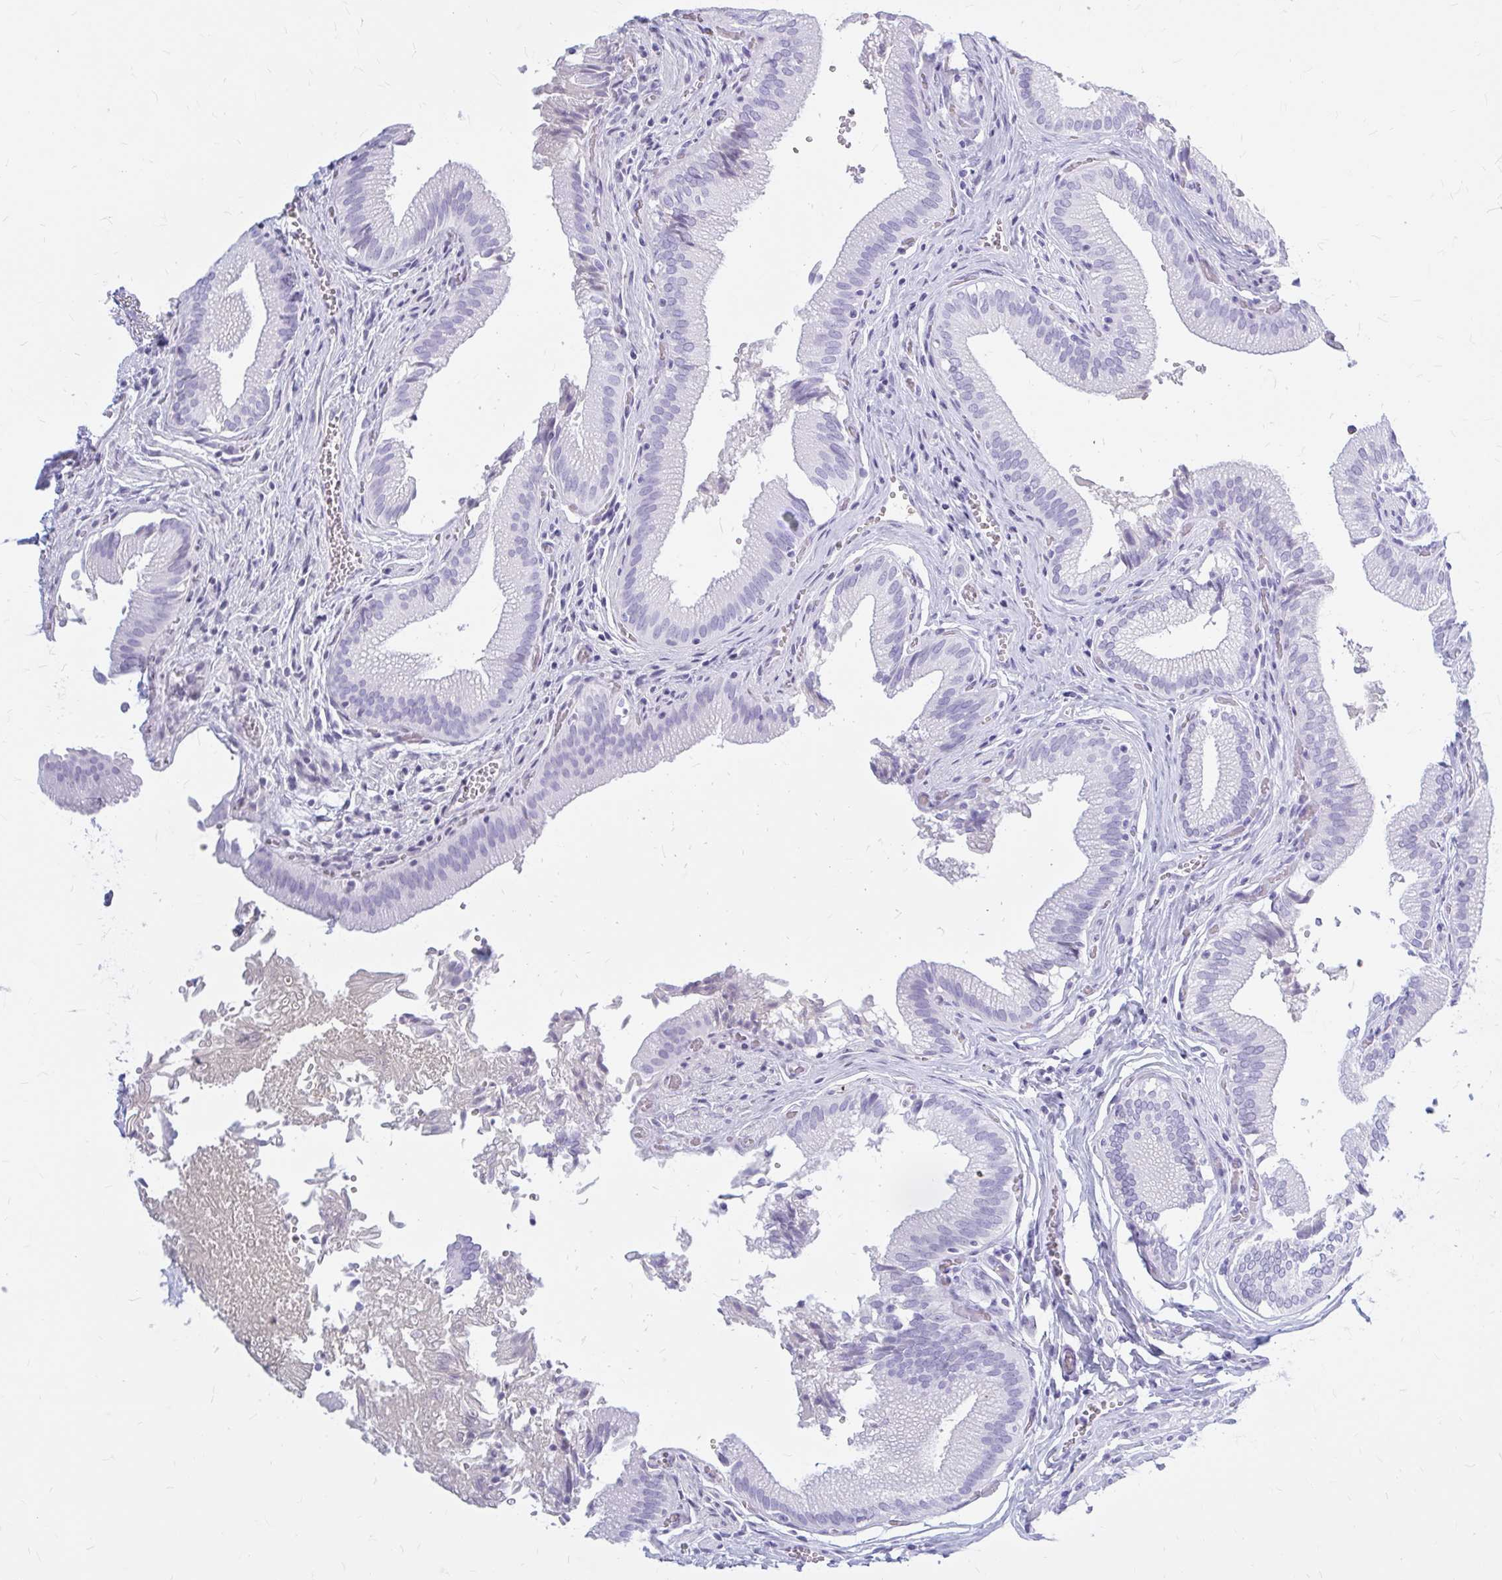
{"staining": {"intensity": "negative", "quantity": "none", "location": "none"}, "tissue": "gallbladder", "cell_type": "Glandular cells", "image_type": "normal", "snomed": [{"axis": "morphology", "description": "Normal tissue, NOS"}, {"axis": "topography", "description": "Gallbladder"}, {"axis": "topography", "description": "Peripheral nerve tissue"}], "caption": "IHC of normal human gallbladder demonstrates no staining in glandular cells. Nuclei are stained in blue.", "gene": "KLHDC7A", "patient": {"sex": "male", "age": 17}}